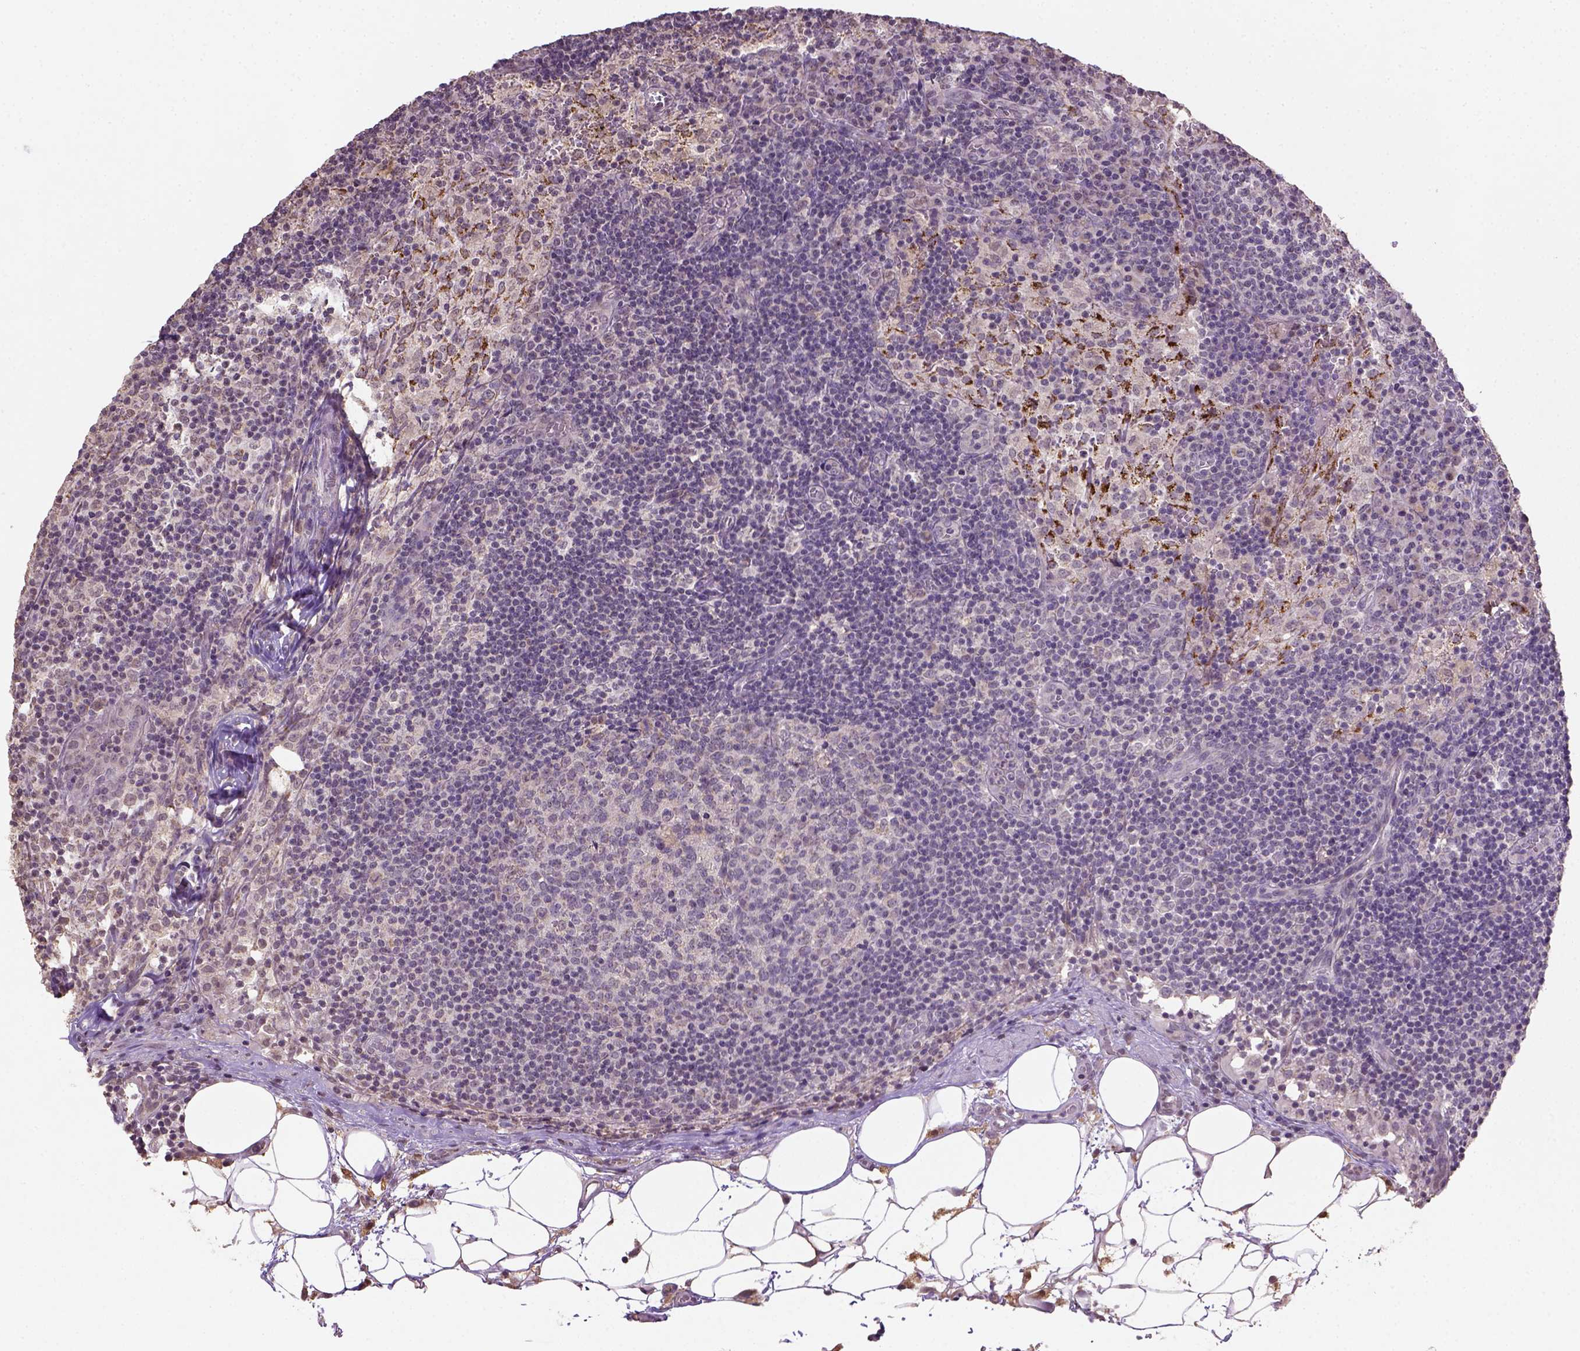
{"staining": {"intensity": "negative", "quantity": "none", "location": "none"}, "tissue": "lymph node", "cell_type": "Germinal center cells", "image_type": "normal", "snomed": [{"axis": "morphology", "description": "Normal tissue, NOS"}, {"axis": "topography", "description": "Lymph node"}], "caption": "Micrograph shows no significant protein staining in germinal center cells of unremarkable lymph node.", "gene": "NUDT10", "patient": {"sex": "male", "age": 62}}